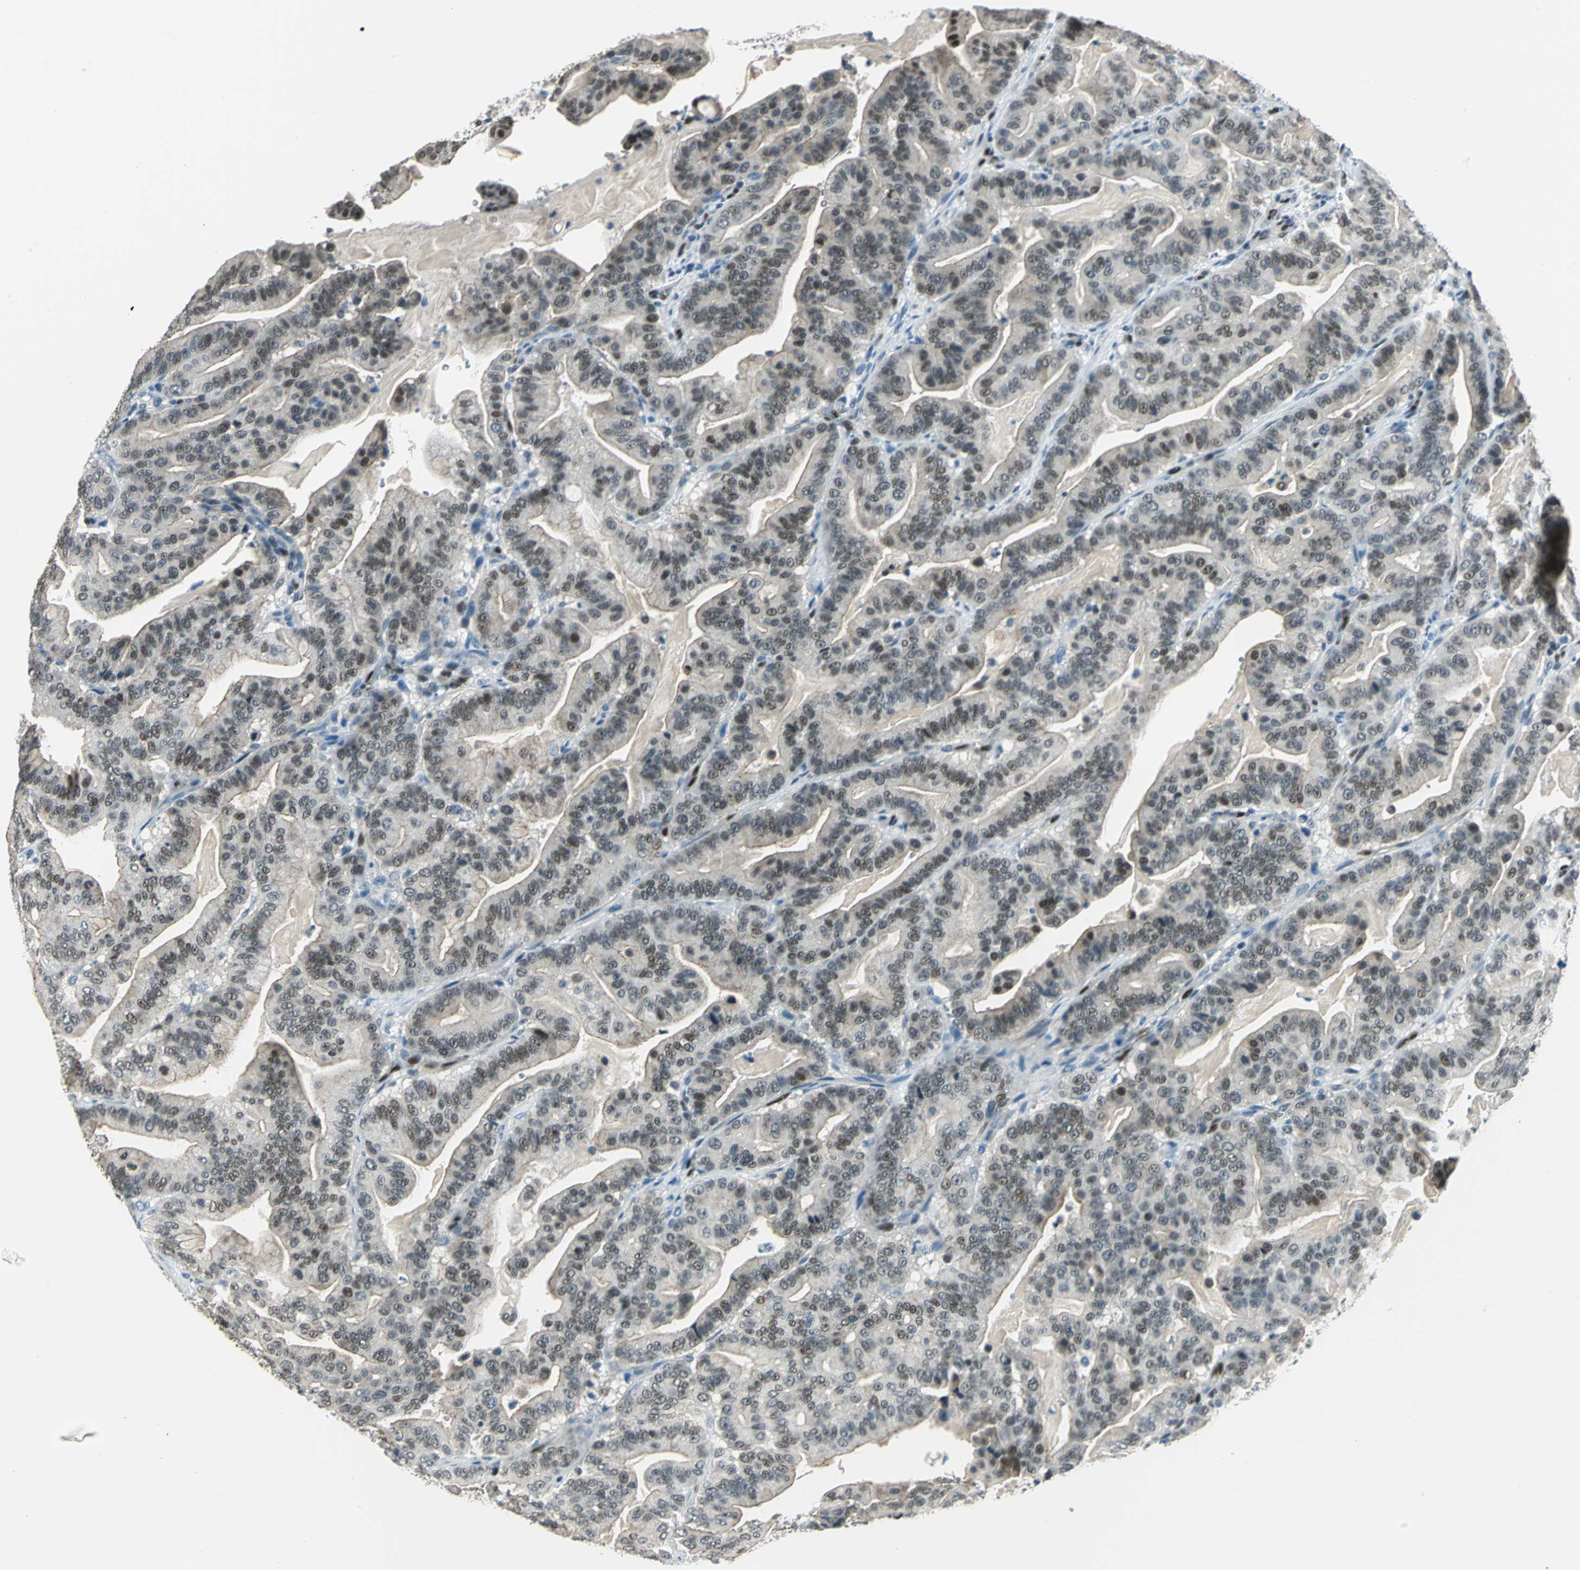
{"staining": {"intensity": "moderate", "quantity": "<25%", "location": "cytoplasmic/membranous,nuclear"}, "tissue": "pancreatic cancer", "cell_type": "Tumor cells", "image_type": "cancer", "snomed": [{"axis": "morphology", "description": "Adenocarcinoma, NOS"}, {"axis": "topography", "description": "Pancreas"}], "caption": "IHC (DAB (3,3'-diaminobenzidine)) staining of human pancreatic cancer shows moderate cytoplasmic/membranous and nuclear protein expression in approximately <25% of tumor cells.", "gene": "NFIA", "patient": {"sex": "male", "age": 63}}